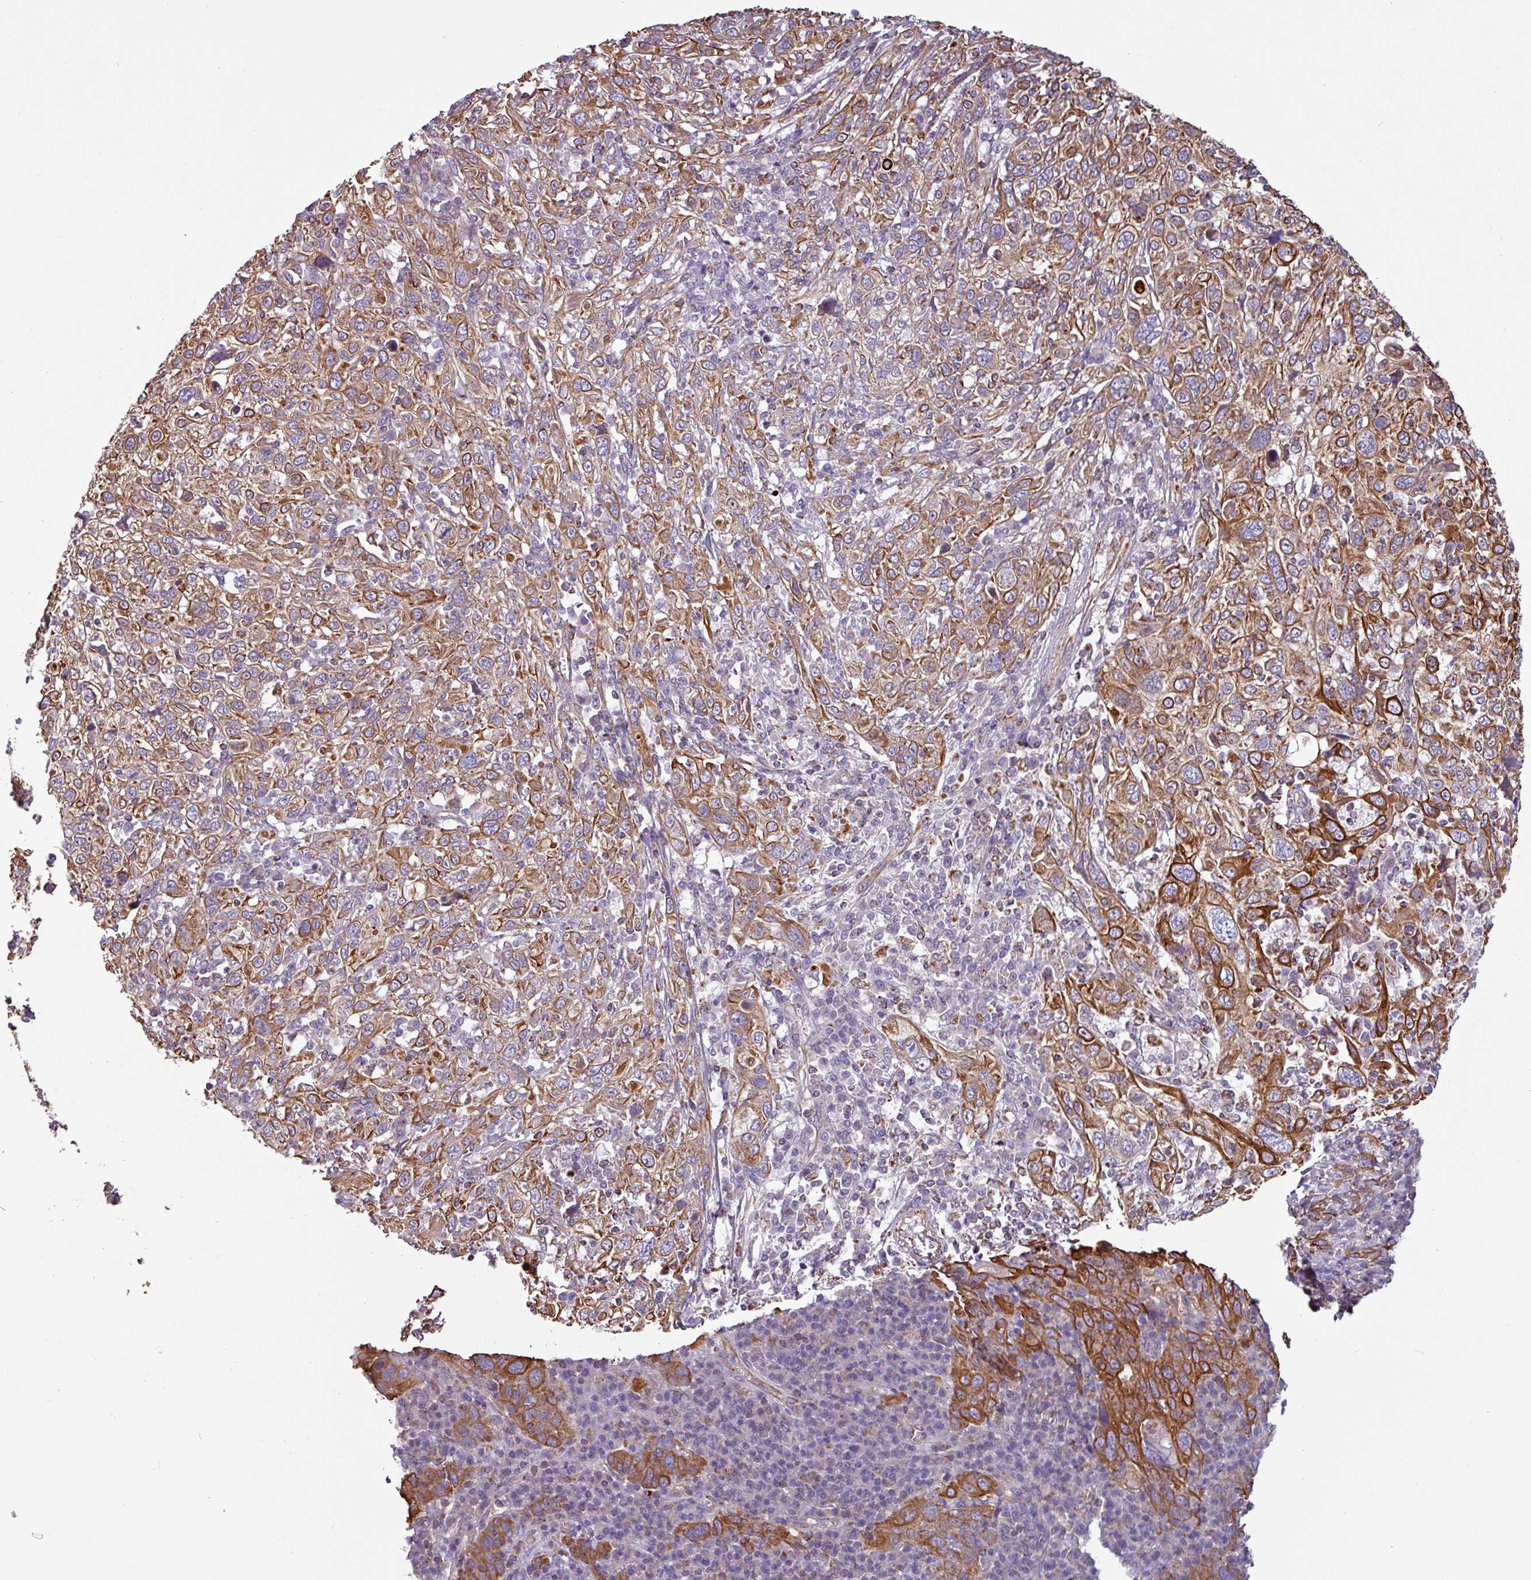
{"staining": {"intensity": "moderate", "quantity": ">75%", "location": "cytoplasmic/membranous"}, "tissue": "cervical cancer", "cell_type": "Tumor cells", "image_type": "cancer", "snomed": [{"axis": "morphology", "description": "Squamous cell carcinoma, NOS"}, {"axis": "topography", "description": "Cervix"}], "caption": "Cervical cancer (squamous cell carcinoma) was stained to show a protein in brown. There is medium levels of moderate cytoplasmic/membranous expression in about >75% of tumor cells. The staining was performed using DAB, with brown indicating positive protein expression. Nuclei are stained blue with hematoxylin.", "gene": "CAMK1", "patient": {"sex": "female", "age": 46}}